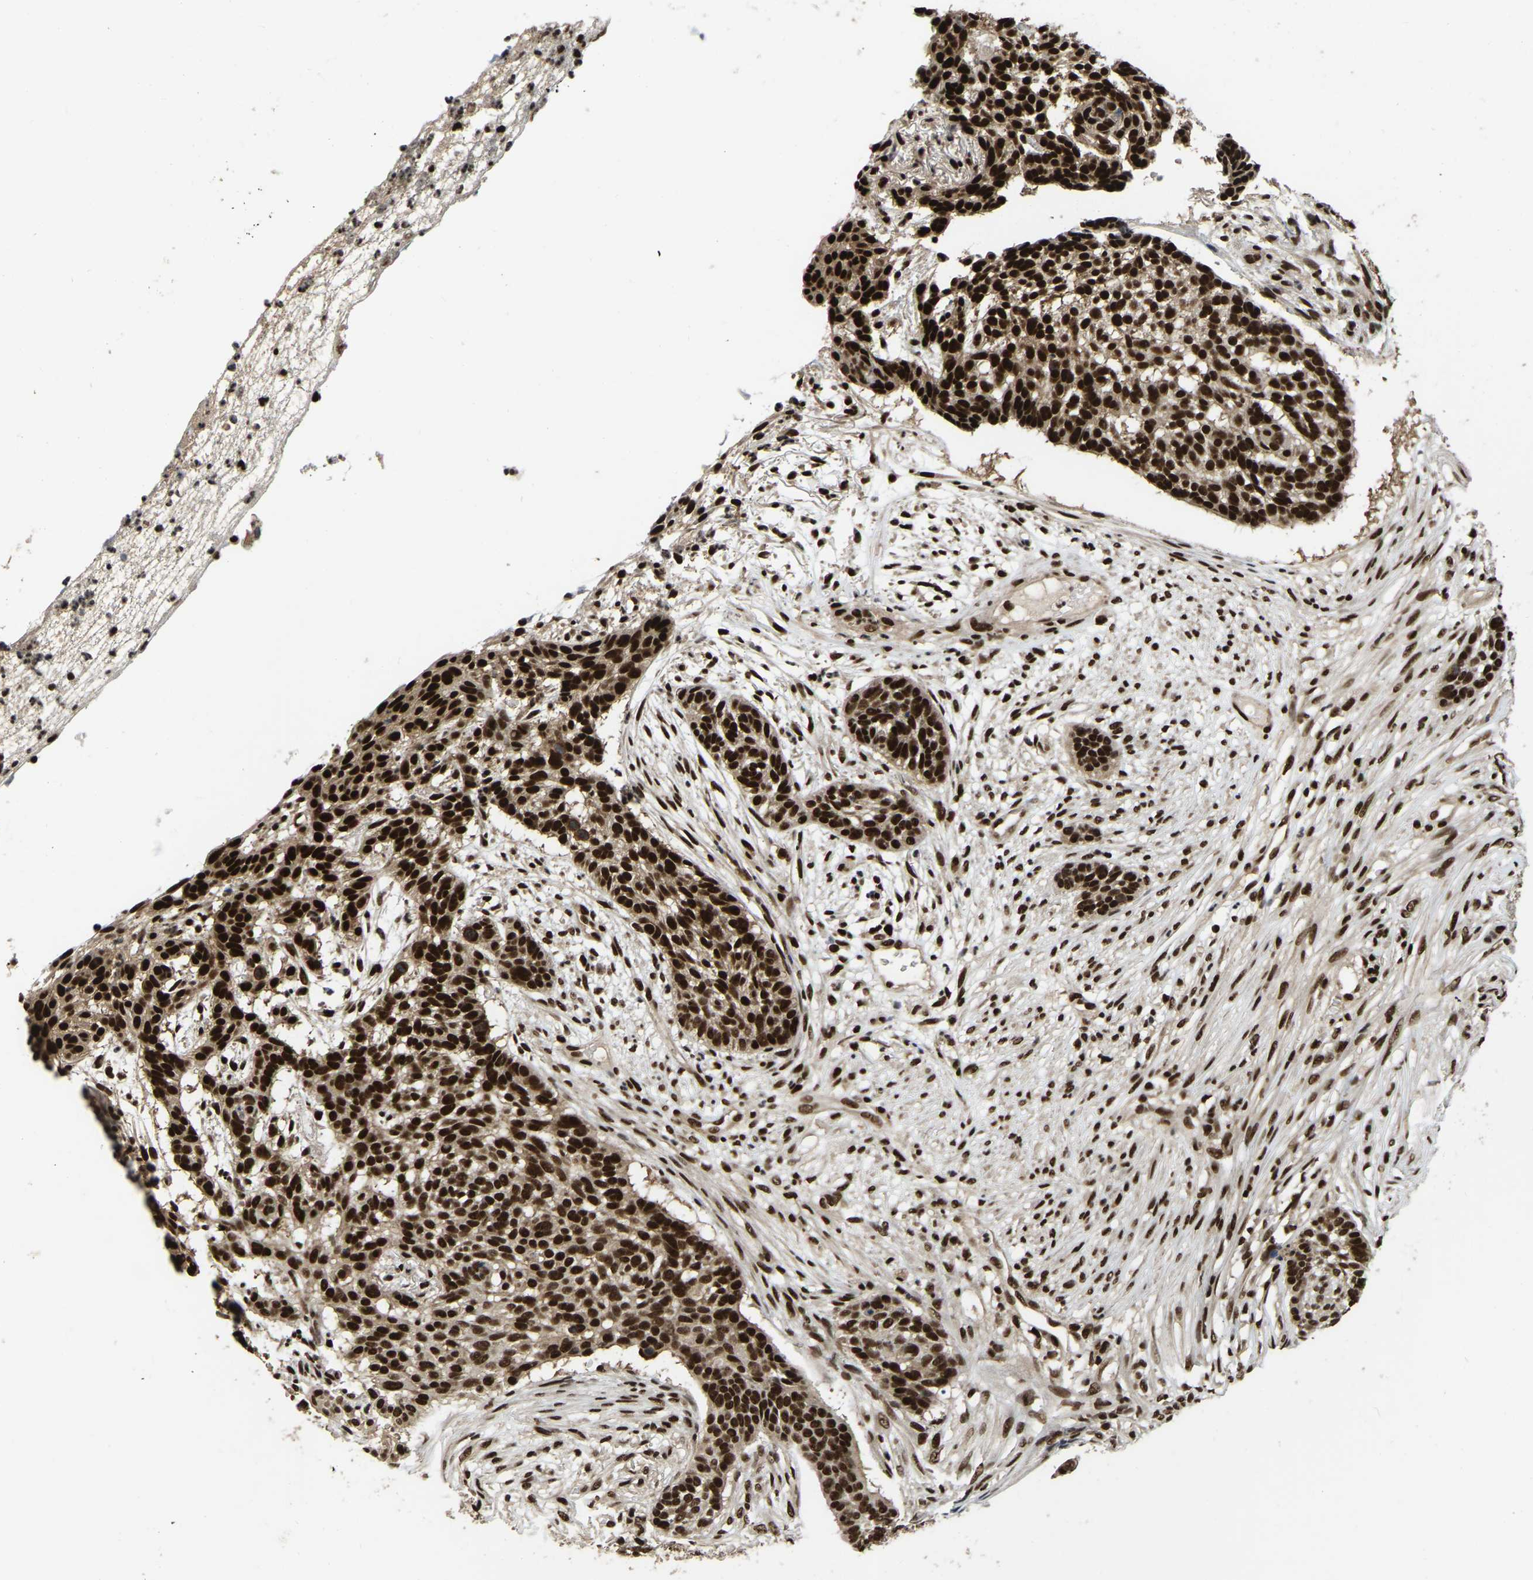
{"staining": {"intensity": "strong", "quantity": ">75%", "location": "nuclear"}, "tissue": "skin cancer", "cell_type": "Tumor cells", "image_type": "cancer", "snomed": [{"axis": "morphology", "description": "Basal cell carcinoma"}, {"axis": "topography", "description": "Skin"}], "caption": "Approximately >75% of tumor cells in human skin cancer (basal cell carcinoma) display strong nuclear protein positivity as visualized by brown immunohistochemical staining.", "gene": "TBL1XR1", "patient": {"sex": "male", "age": 85}}